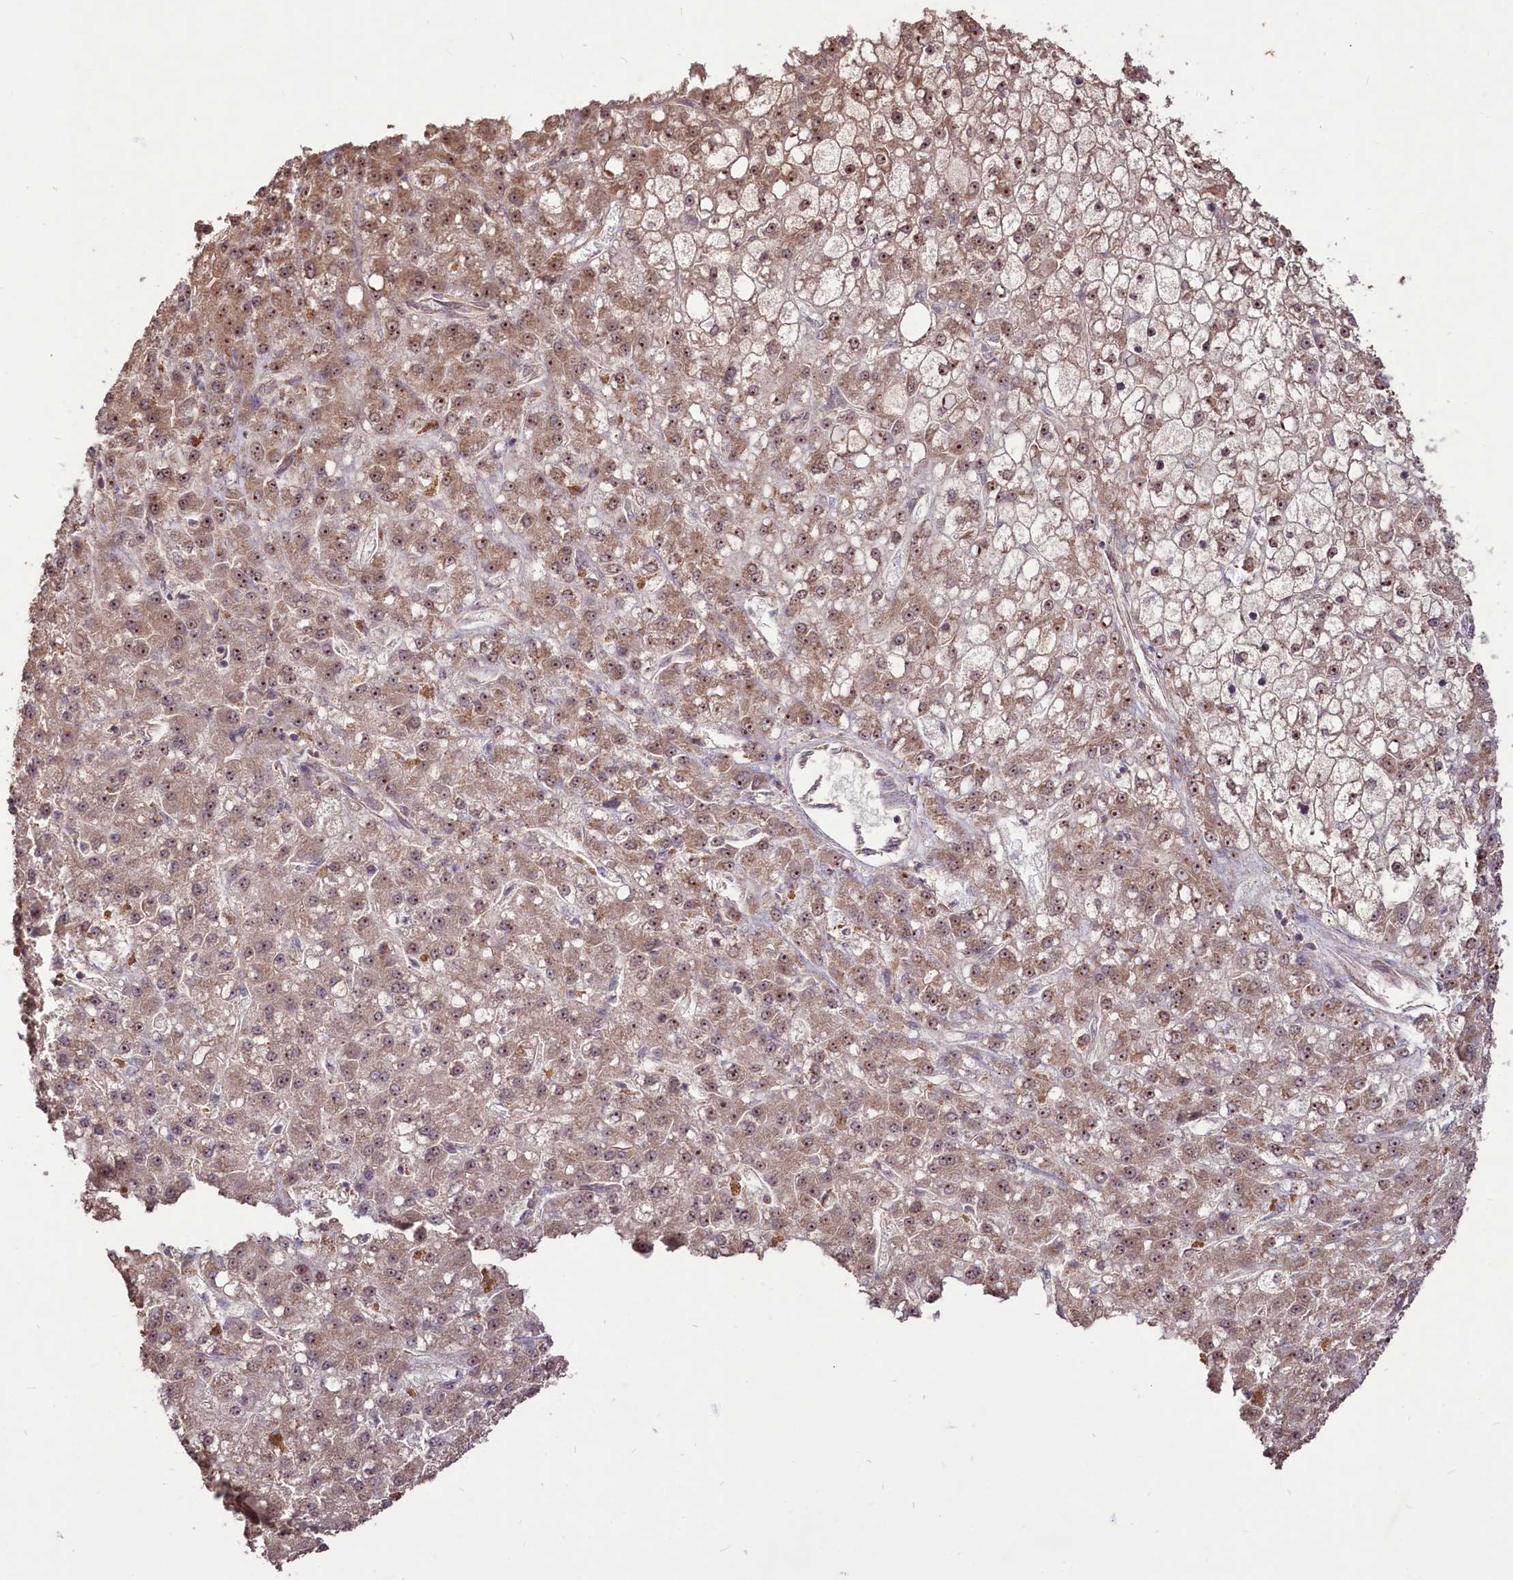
{"staining": {"intensity": "moderate", "quantity": "25%-75%", "location": "cytoplasmic/membranous,nuclear"}, "tissue": "liver cancer", "cell_type": "Tumor cells", "image_type": "cancer", "snomed": [{"axis": "morphology", "description": "Carcinoma, Hepatocellular, NOS"}, {"axis": "topography", "description": "Liver"}], "caption": "The image reveals staining of liver cancer (hepatocellular carcinoma), revealing moderate cytoplasmic/membranous and nuclear protein expression (brown color) within tumor cells.", "gene": "RRP8", "patient": {"sex": "male", "age": 67}}